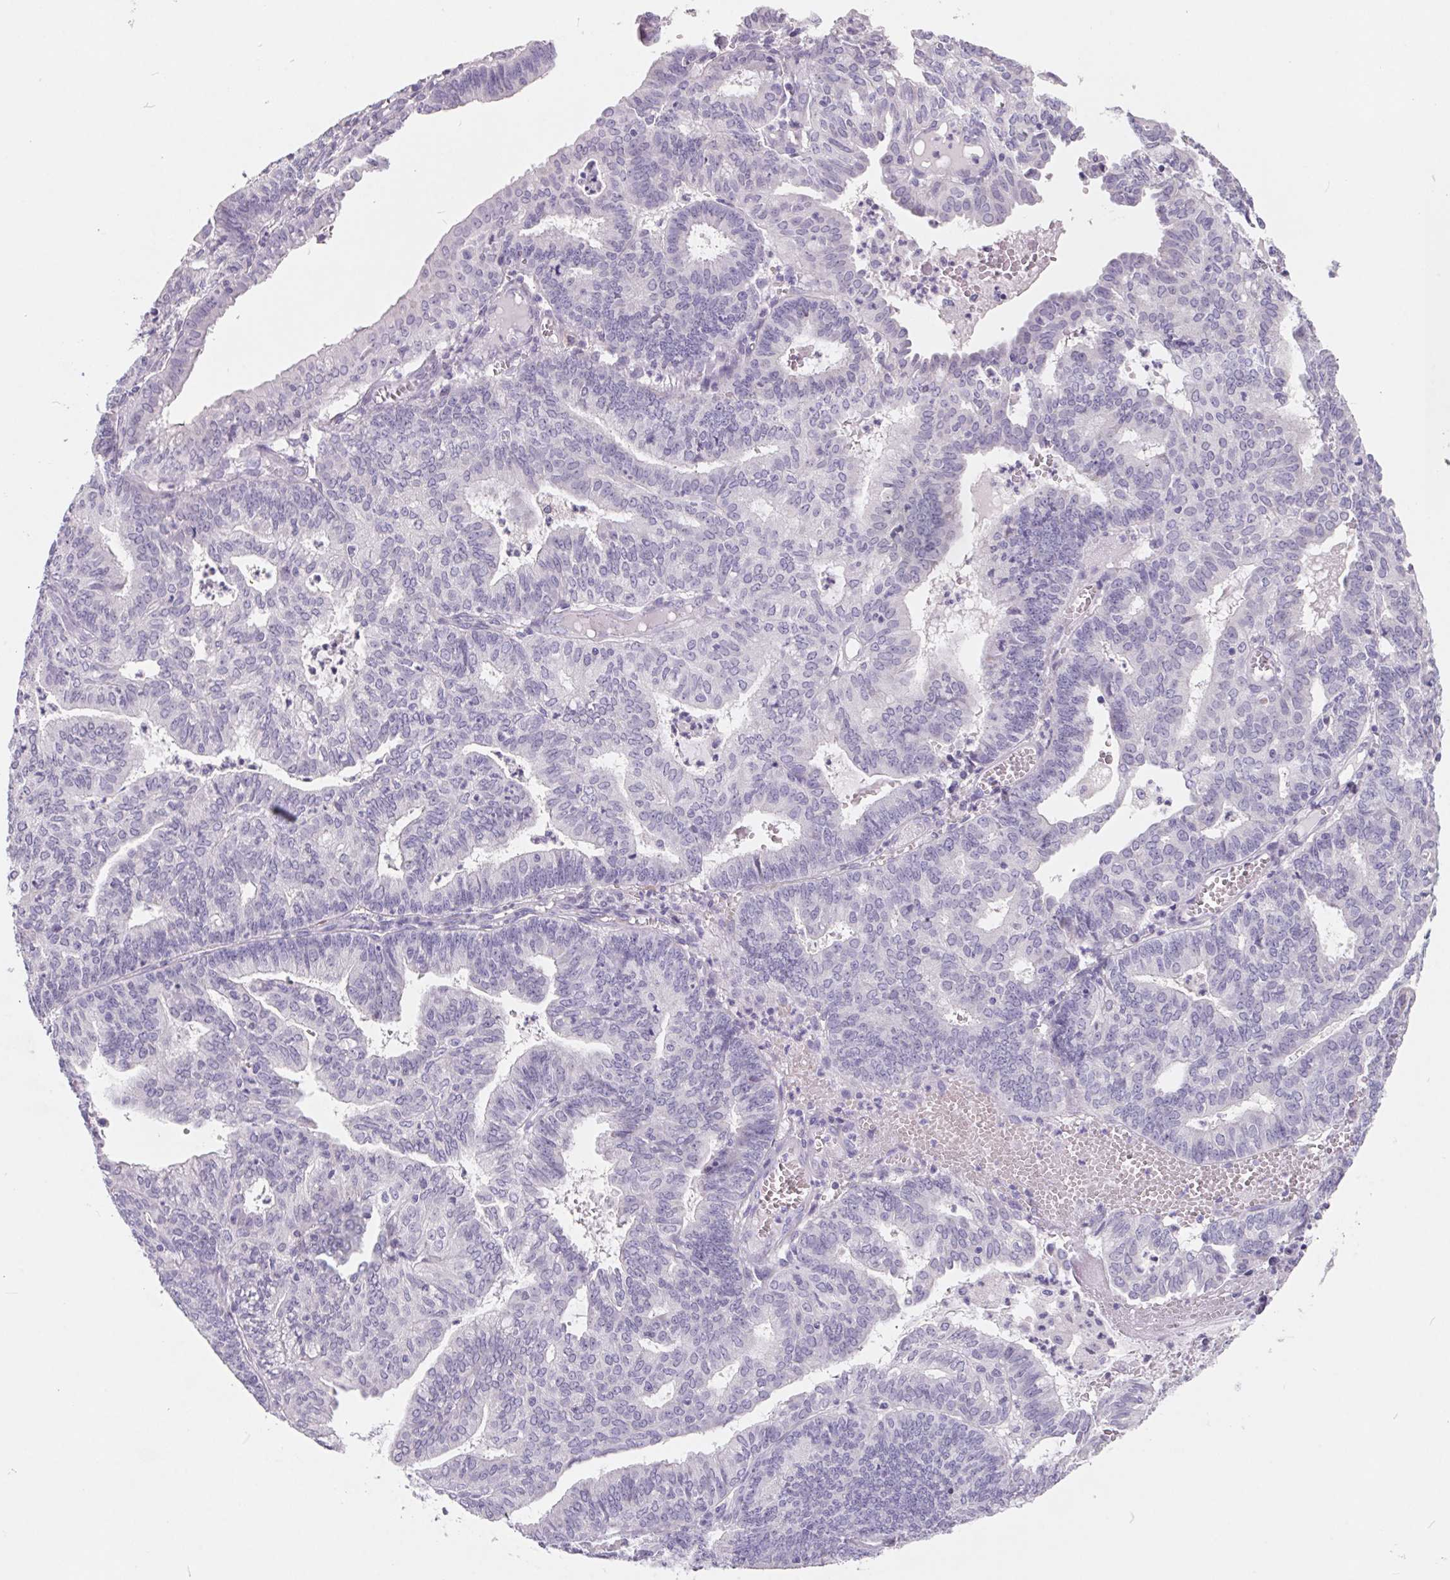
{"staining": {"intensity": "negative", "quantity": "none", "location": "none"}, "tissue": "endometrial cancer", "cell_type": "Tumor cells", "image_type": "cancer", "snomed": [{"axis": "morphology", "description": "Adenocarcinoma, NOS"}, {"axis": "topography", "description": "Endometrium"}], "caption": "DAB immunohistochemical staining of human endometrial cancer shows no significant staining in tumor cells.", "gene": "FDX1", "patient": {"sex": "female", "age": 61}}